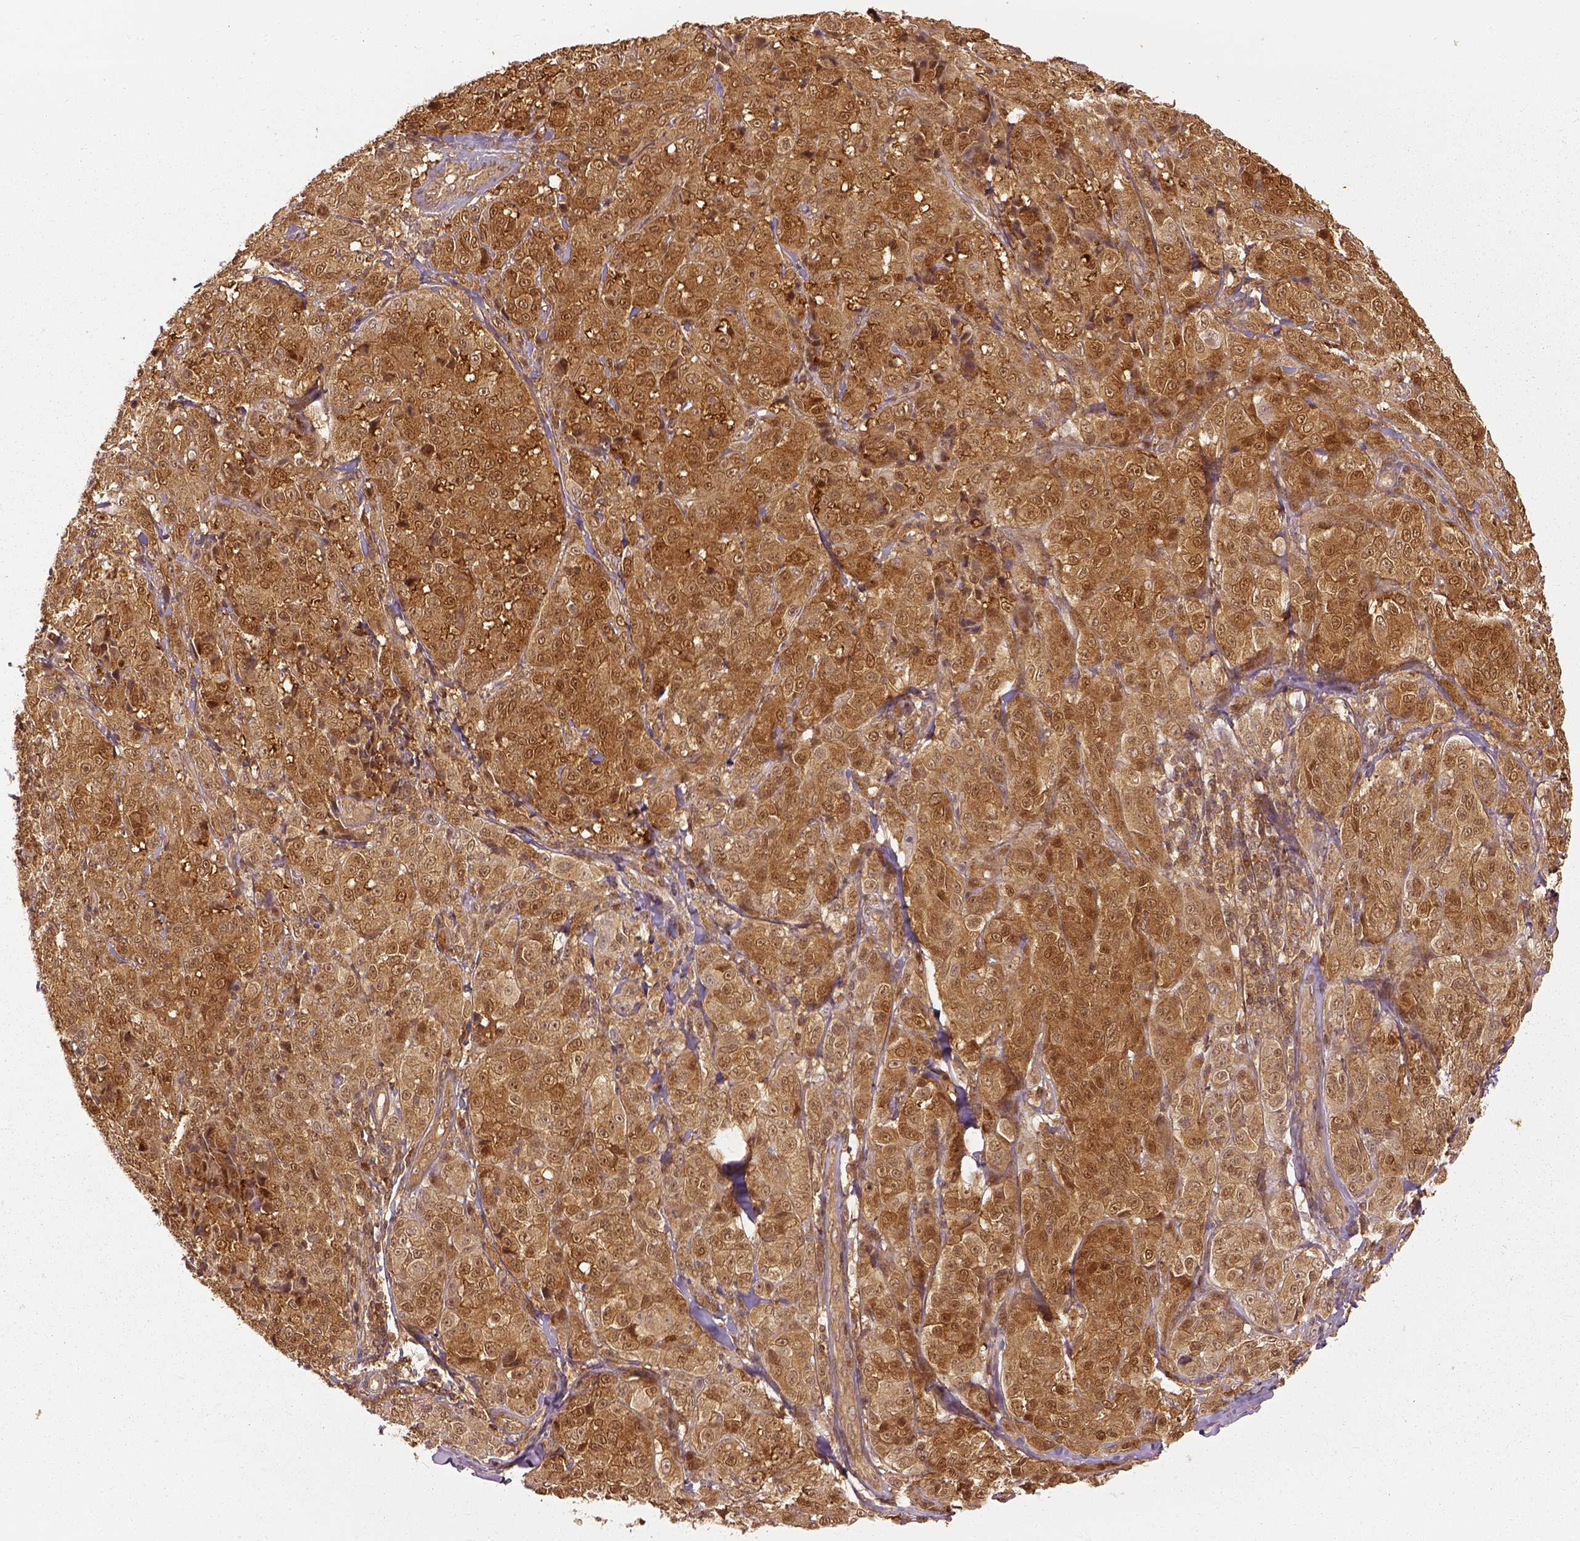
{"staining": {"intensity": "moderate", "quantity": ">75%", "location": "cytoplasmic/membranous,nuclear"}, "tissue": "melanoma", "cell_type": "Tumor cells", "image_type": "cancer", "snomed": [{"axis": "morphology", "description": "Malignant melanoma, NOS"}, {"axis": "topography", "description": "Skin"}], "caption": "The immunohistochemical stain labels moderate cytoplasmic/membranous and nuclear positivity in tumor cells of malignant melanoma tissue.", "gene": "GPI", "patient": {"sex": "male", "age": 89}}